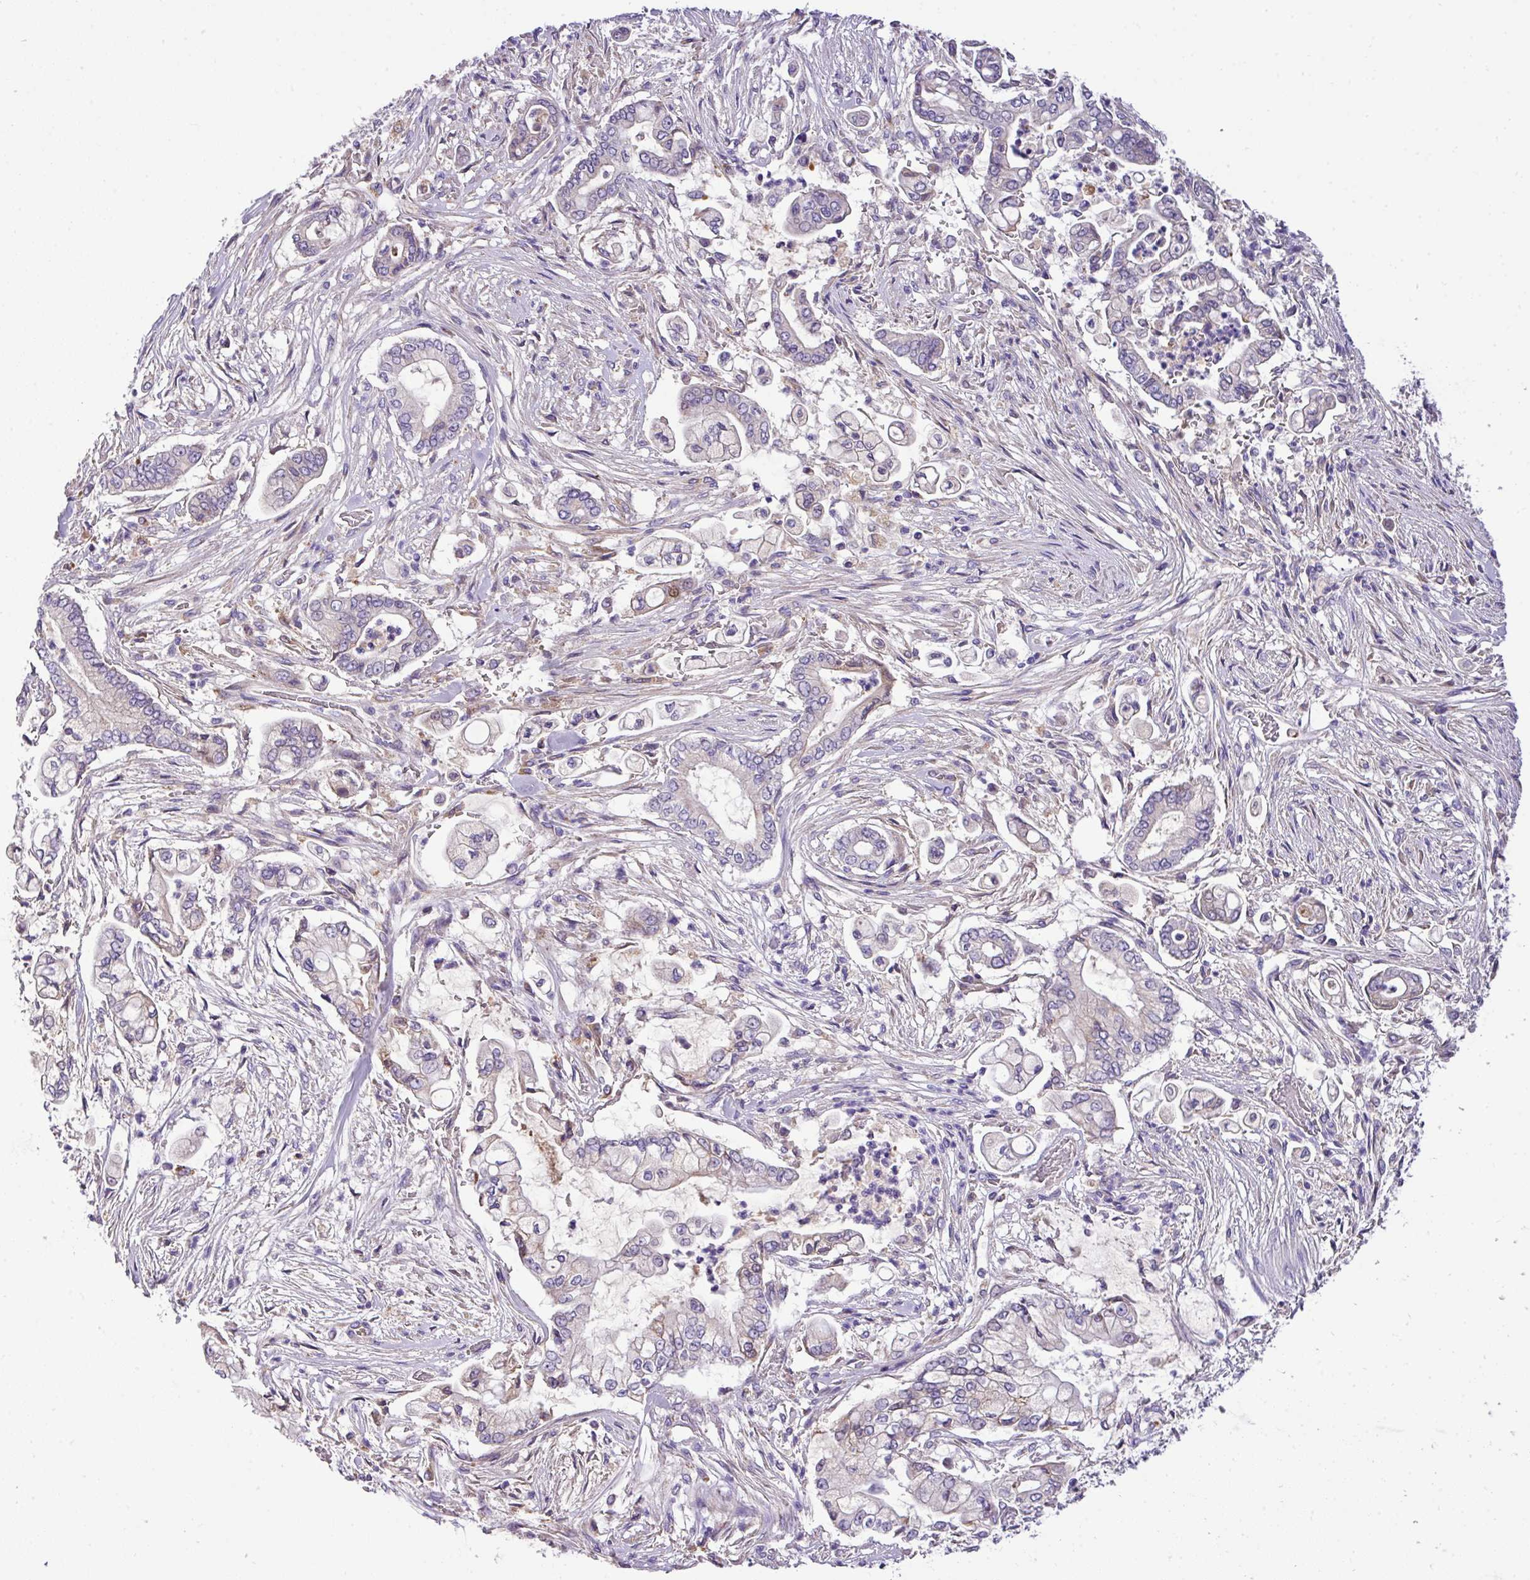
{"staining": {"intensity": "negative", "quantity": "none", "location": "none"}, "tissue": "pancreatic cancer", "cell_type": "Tumor cells", "image_type": "cancer", "snomed": [{"axis": "morphology", "description": "Adenocarcinoma, NOS"}, {"axis": "topography", "description": "Pancreas"}], "caption": "Tumor cells are negative for brown protein staining in adenocarcinoma (pancreatic).", "gene": "ANXA2R", "patient": {"sex": "female", "age": 69}}